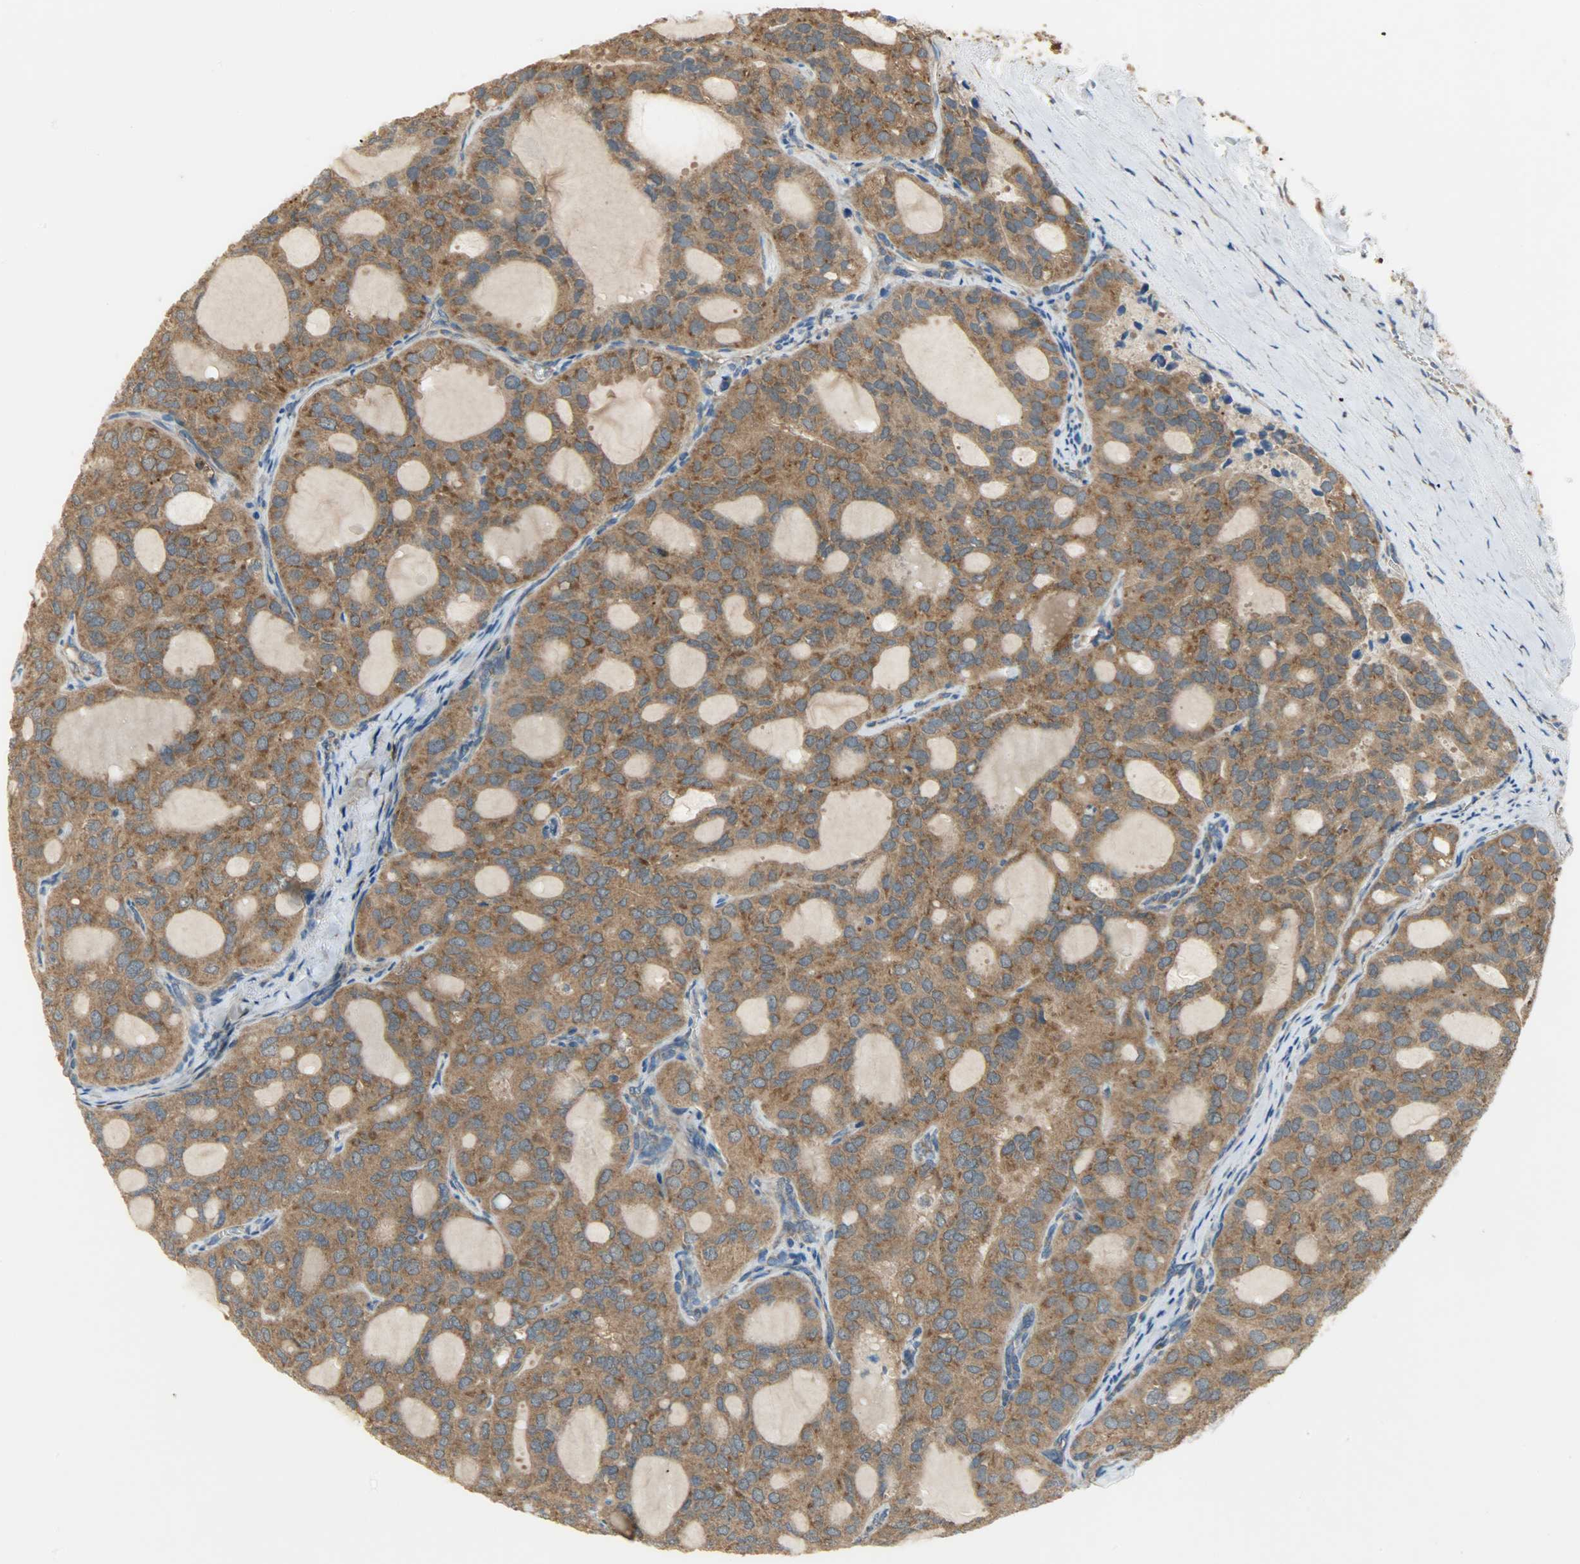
{"staining": {"intensity": "strong", "quantity": ">75%", "location": "cytoplasmic/membranous"}, "tissue": "thyroid cancer", "cell_type": "Tumor cells", "image_type": "cancer", "snomed": [{"axis": "morphology", "description": "Follicular adenoma carcinoma, NOS"}, {"axis": "topography", "description": "Thyroid gland"}], "caption": "DAB (3,3'-diaminobenzidine) immunohistochemical staining of human thyroid follicular adenoma carcinoma demonstrates strong cytoplasmic/membranous protein staining in approximately >75% of tumor cells. Using DAB (brown) and hematoxylin (blue) stains, captured at high magnification using brightfield microscopy.", "gene": "C1orf198", "patient": {"sex": "male", "age": 75}}